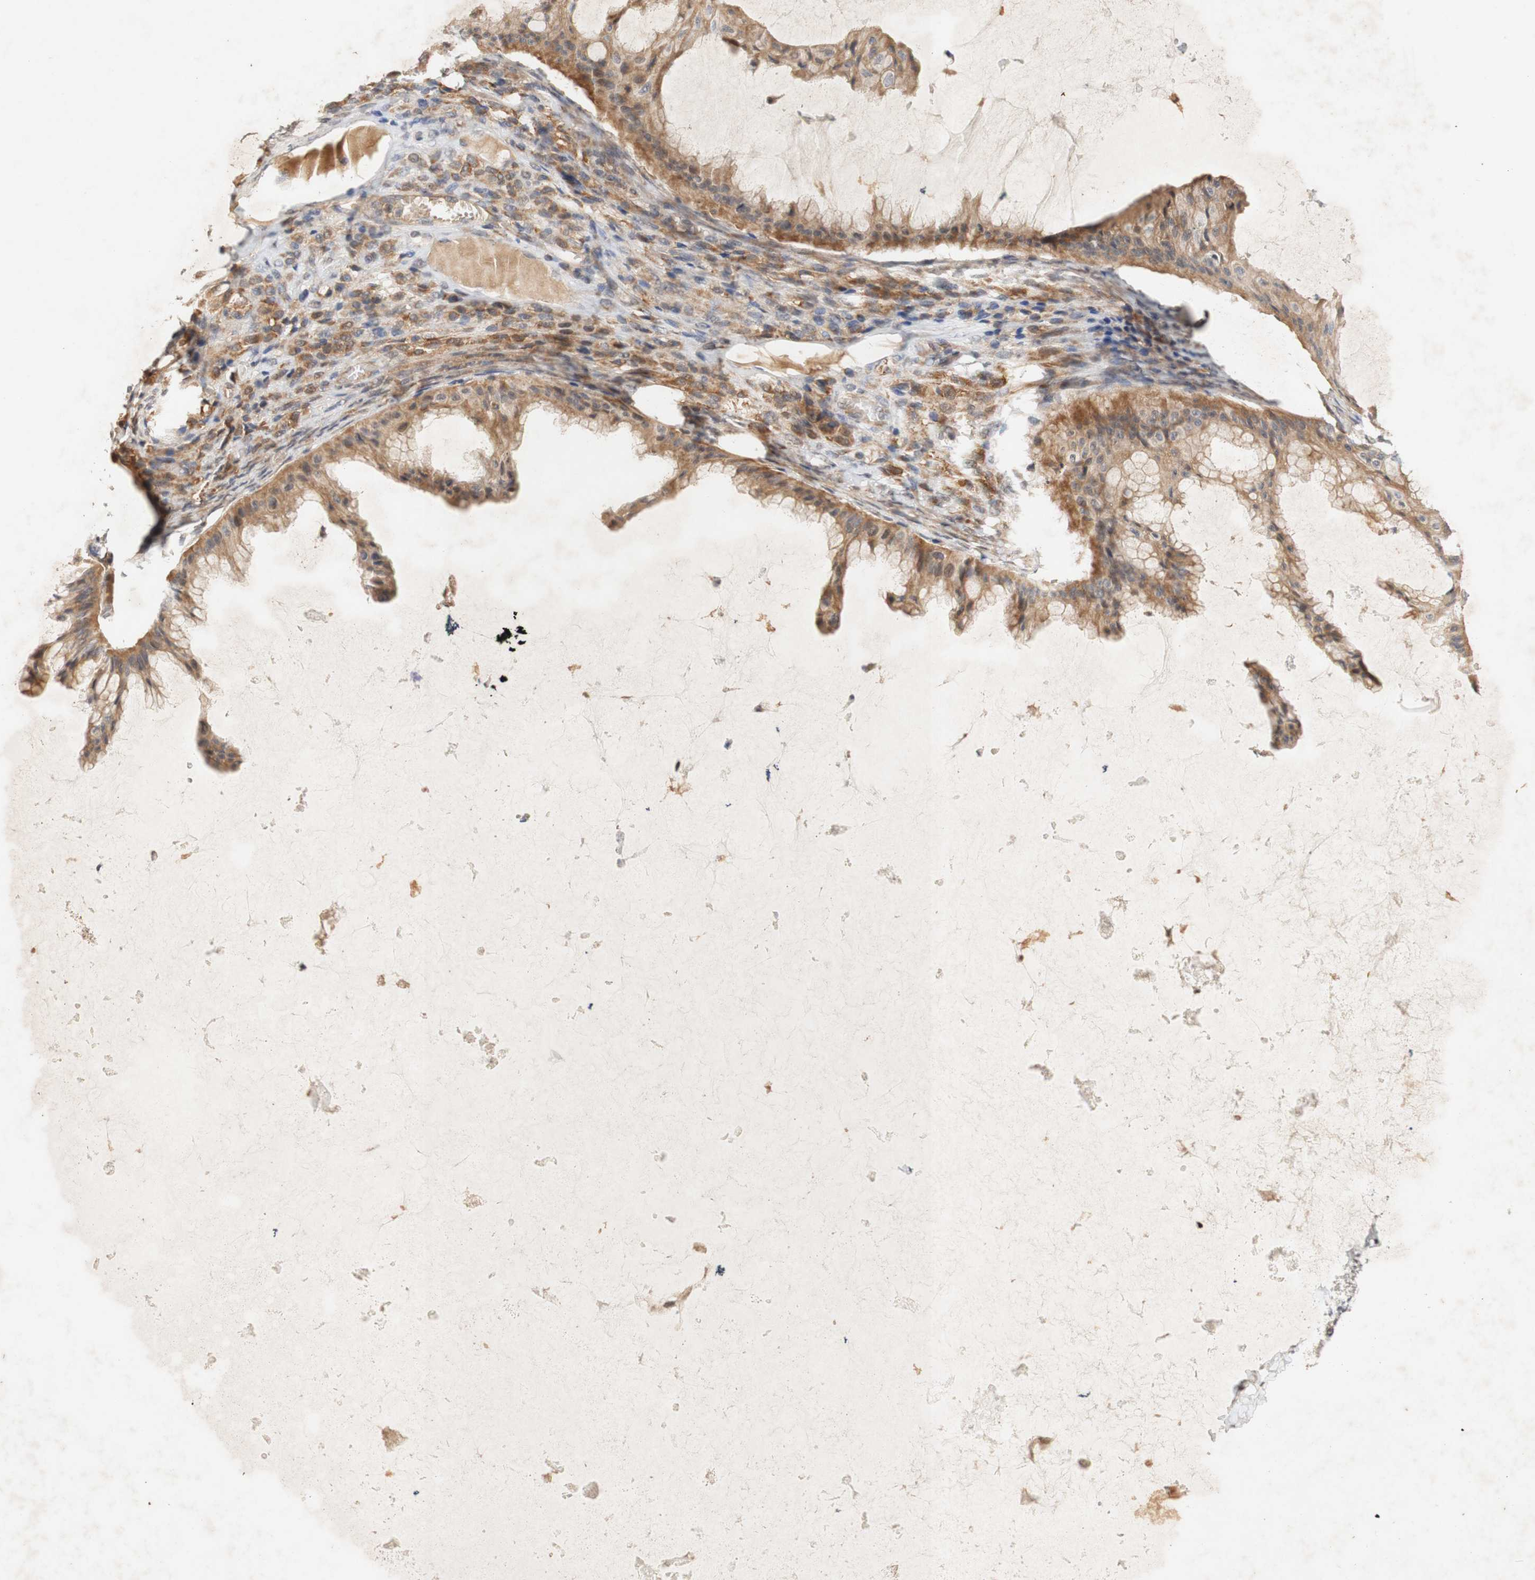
{"staining": {"intensity": "moderate", "quantity": ">75%", "location": "cytoplasmic/membranous"}, "tissue": "ovarian cancer", "cell_type": "Tumor cells", "image_type": "cancer", "snomed": [{"axis": "morphology", "description": "Cystadenocarcinoma, mucinous, NOS"}, {"axis": "topography", "description": "Ovary"}], "caption": "This histopathology image exhibits IHC staining of ovarian mucinous cystadenocarcinoma, with medium moderate cytoplasmic/membranous expression in about >75% of tumor cells.", "gene": "PIN1", "patient": {"sex": "female", "age": 61}}